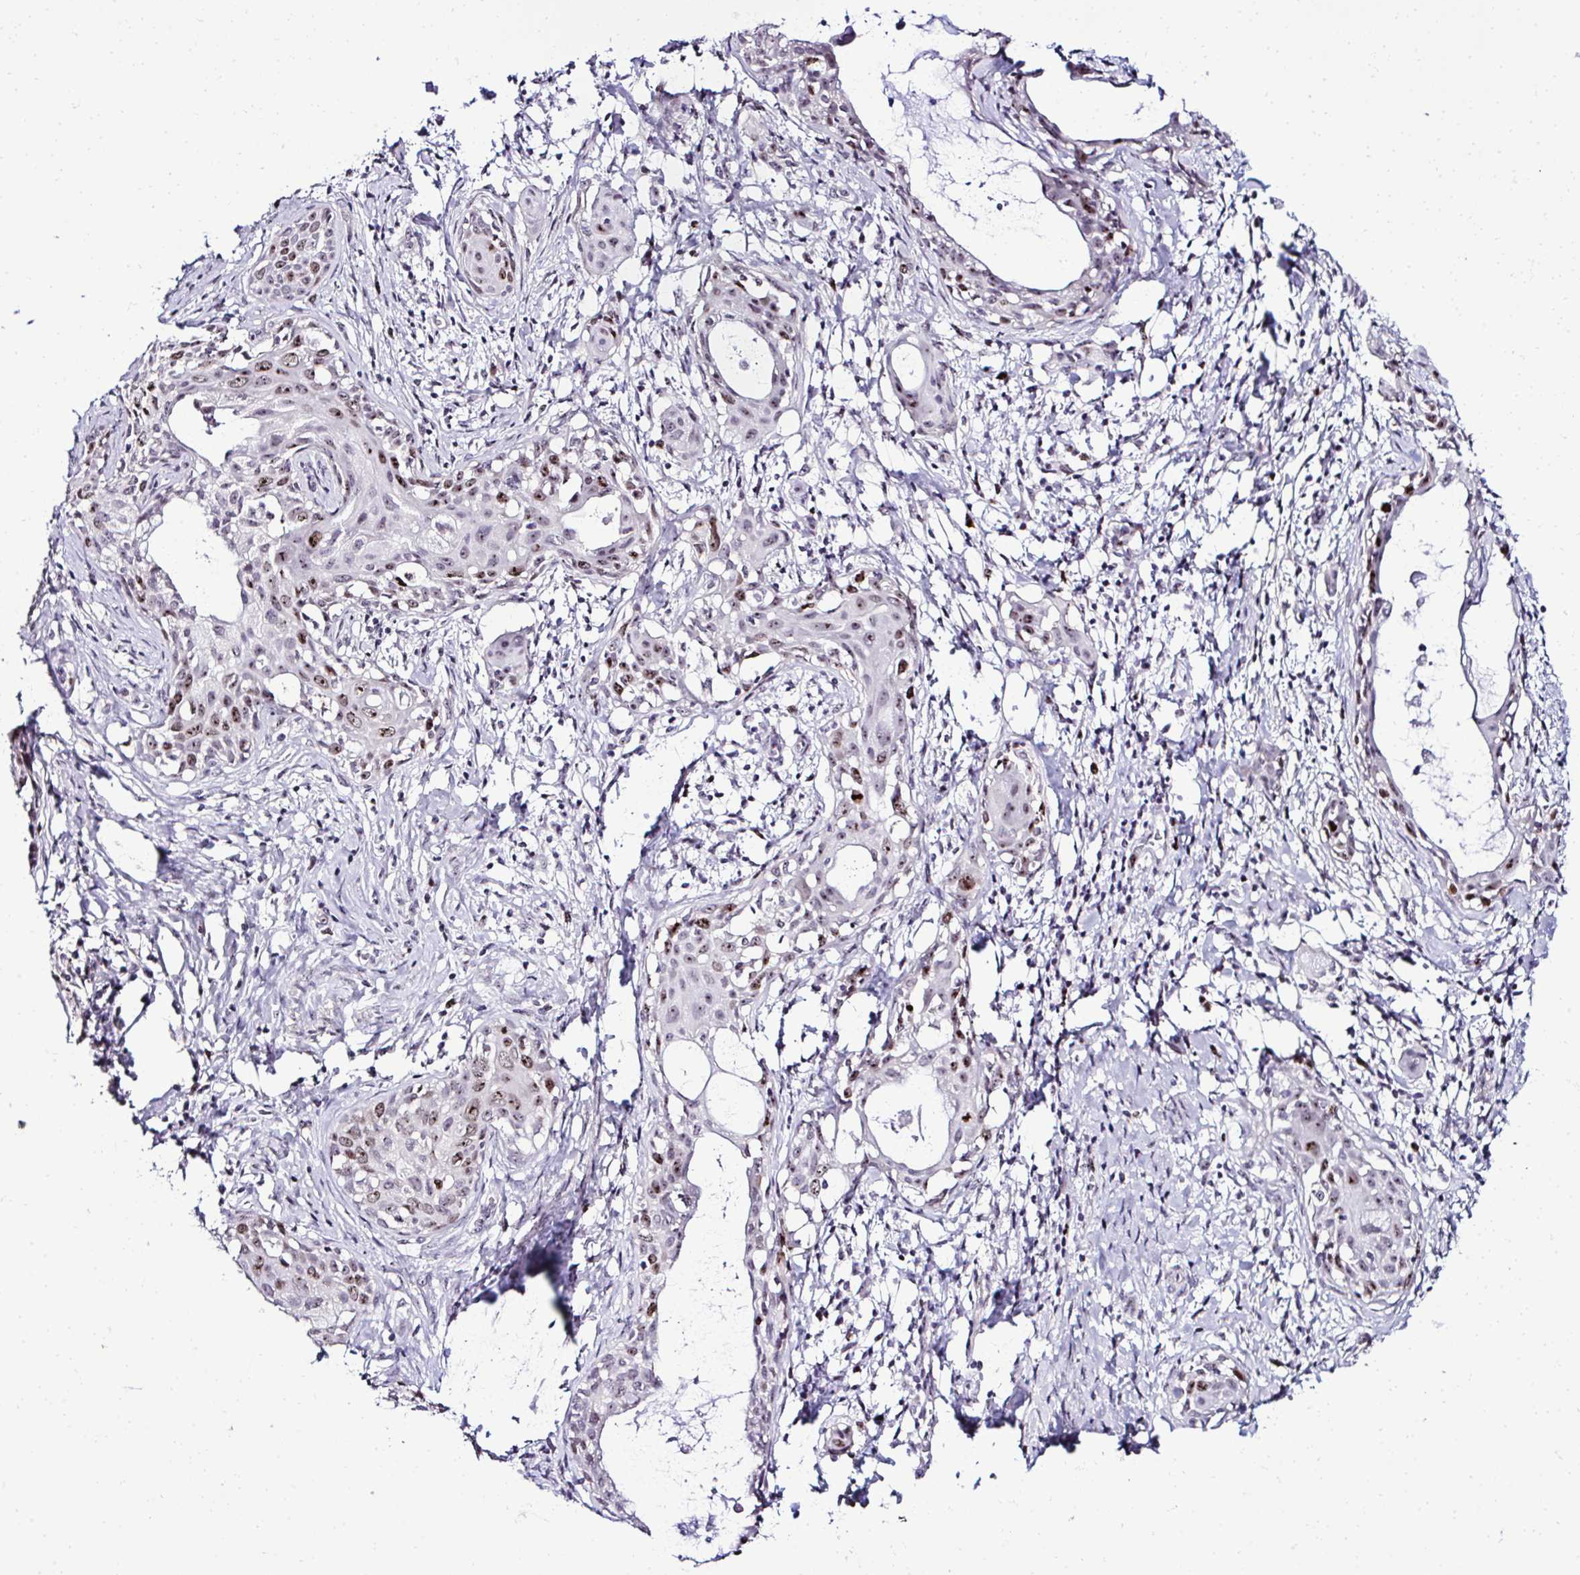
{"staining": {"intensity": "moderate", "quantity": "25%-75%", "location": "nuclear"}, "tissue": "cervical cancer", "cell_type": "Tumor cells", "image_type": "cancer", "snomed": [{"axis": "morphology", "description": "Squamous cell carcinoma, NOS"}, {"axis": "topography", "description": "Cervix"}], "caption": "Immunohistochemistry (IHC) histopathology image of neoplastic tissue: human cervical cancer stained using immunohistochemistry (IHC) exhibits medium levels of moderate protein expression localized specifically in the nuclear of tumor cells, appearing as a nuclear brown color.", "gene": "CEP72", "patient": {"sex": "female", "age": 52}}